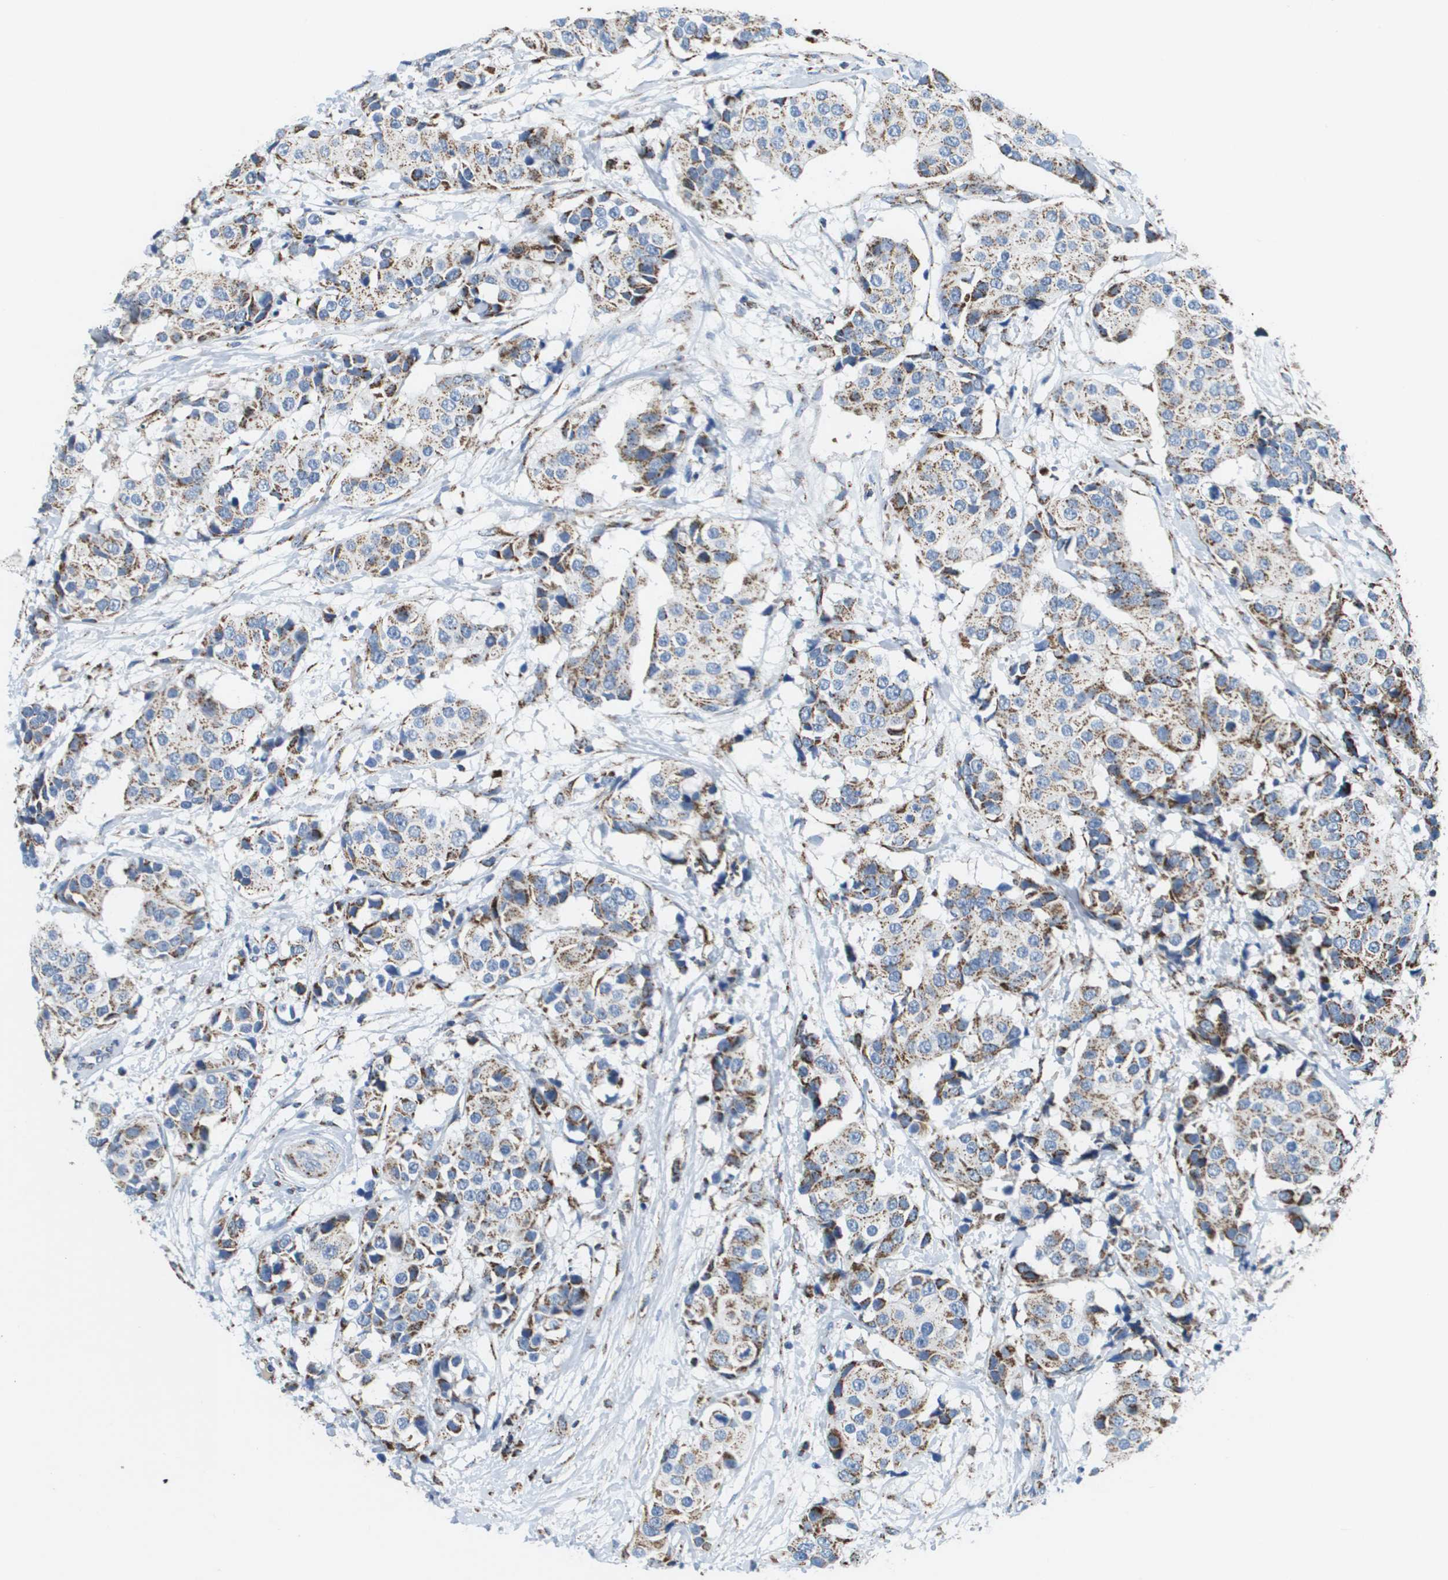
{"staining": {"intensity": "moderate", "quantity": ">75%", "location": "cytoplasmic/membranous"}, "tissue": "breast cancer", "cell_type": "Tumor cells", "image_type": "cancer", "snomed": [{"axis": "morphology", "description": "Normal tissue, NOS"}, {"axis": "morphology", "description": "Duct carcinoma"}, {"axis": "topography", "description": "Breast"}], "caption": "The image shows staining of breast cancer, revealing moderate cytoplasmic/membranous protein expression (brown color) within tumor cells.", "gene": "ATP5F1B", "patient": {"sex": "female", "age": 39}}